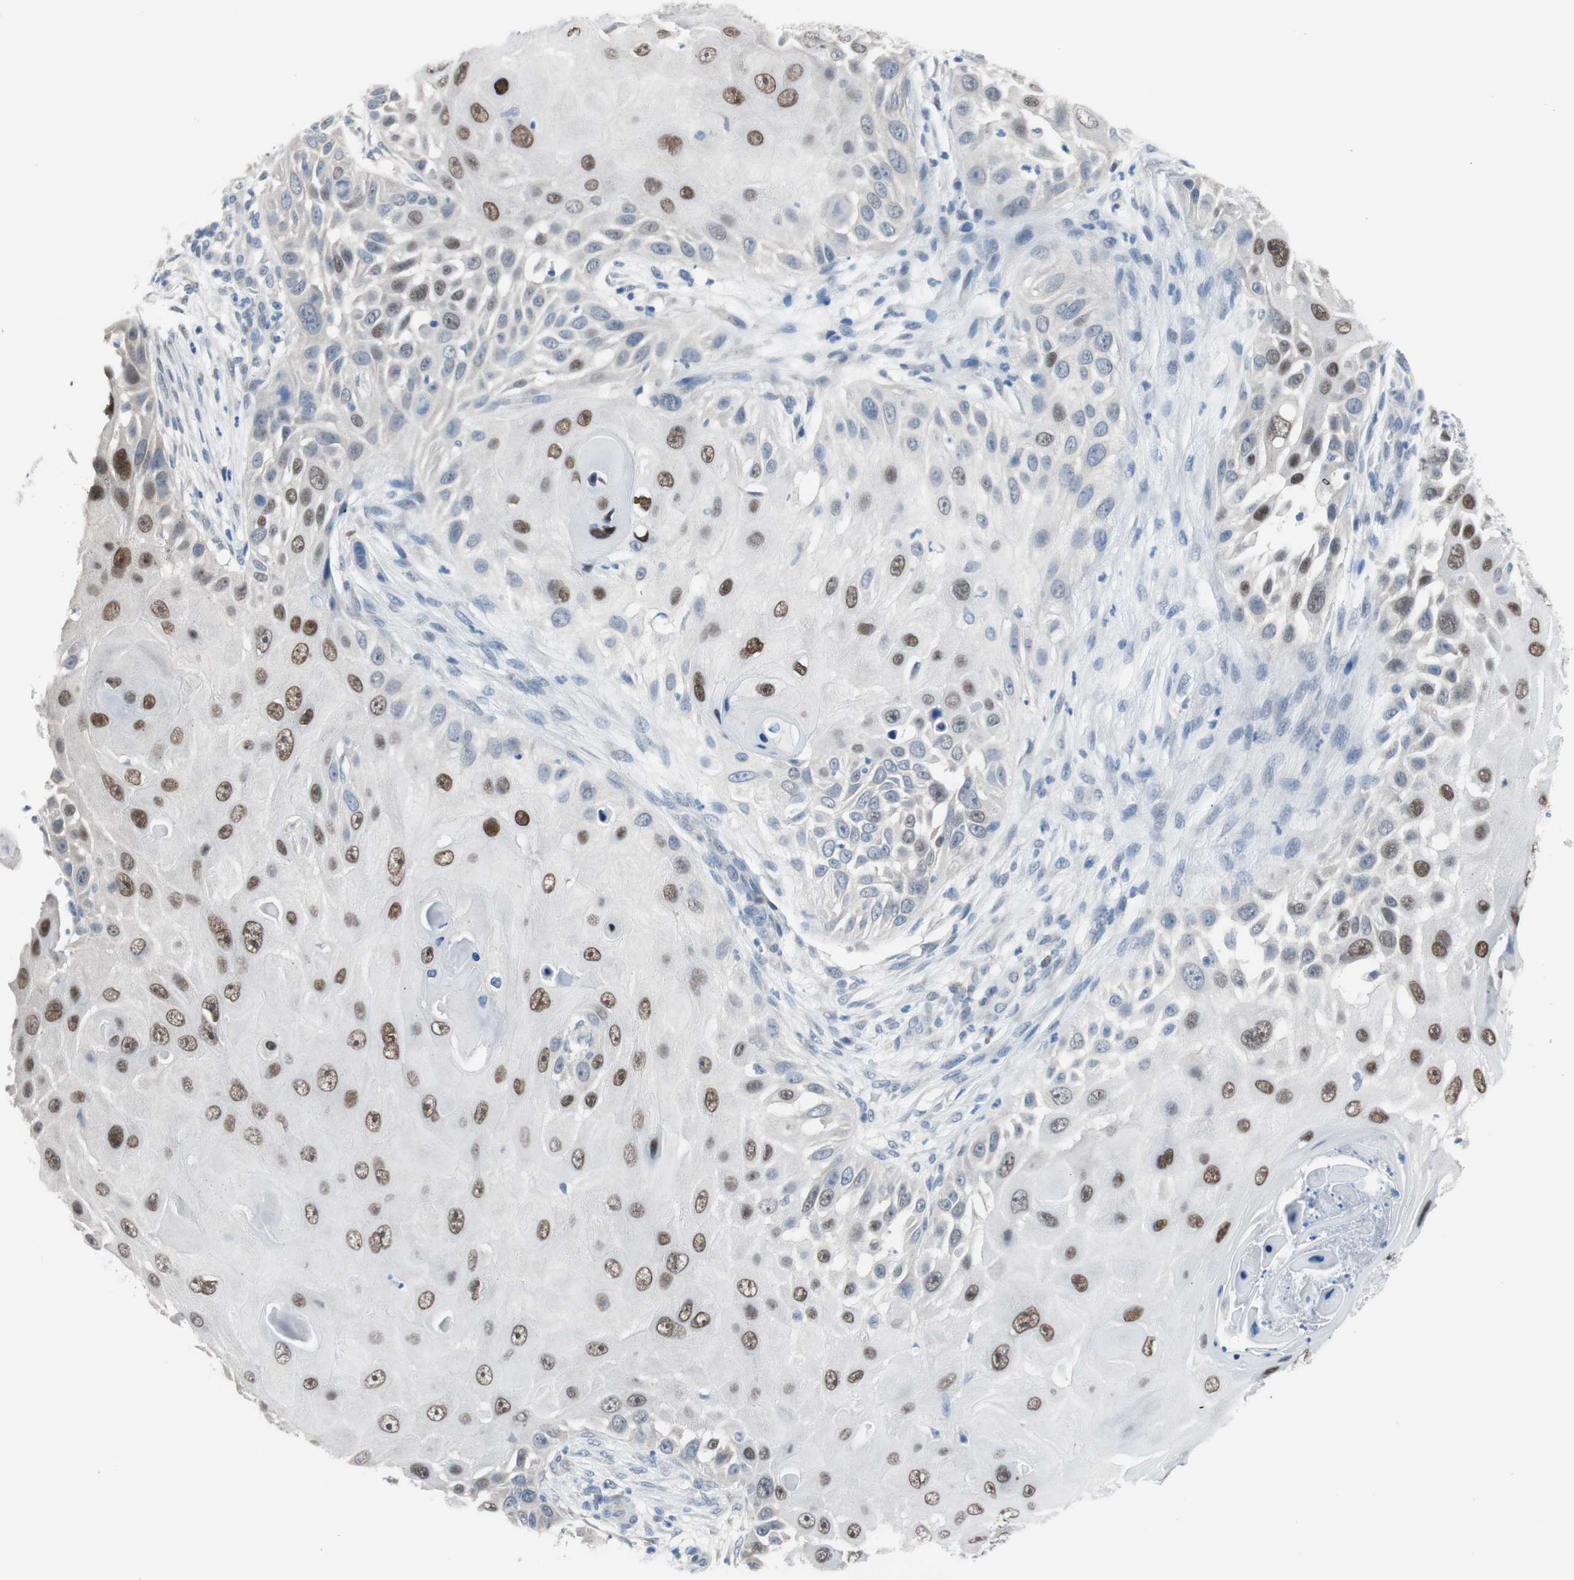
{"staining": {"intensity": "moderate", "quantity": "25%-75%", "location": "nuclear"}, "tissue": "skin cancer", "cell_type": "Tumor cells", "image_type": "cancer", "snomed": [{"axis": "morphology", "description": "Squamous cell carcinoma, NOS"}, {"axis": "topography", "description": "Skin"}], "caption": "Immunohistochemical staining of skin squamous cell carcinoma displays medium levels of moderate nuclear staining in about 25%-75% of tumor cells. The staining was performed using DAB (3,3'-diaminobenzidine), with brown indicating positive protein expression. Nuclei are stained blue with hematoxylin.", "gene": "GRHL1", "patient": {"sex": "female", "age": 44}}